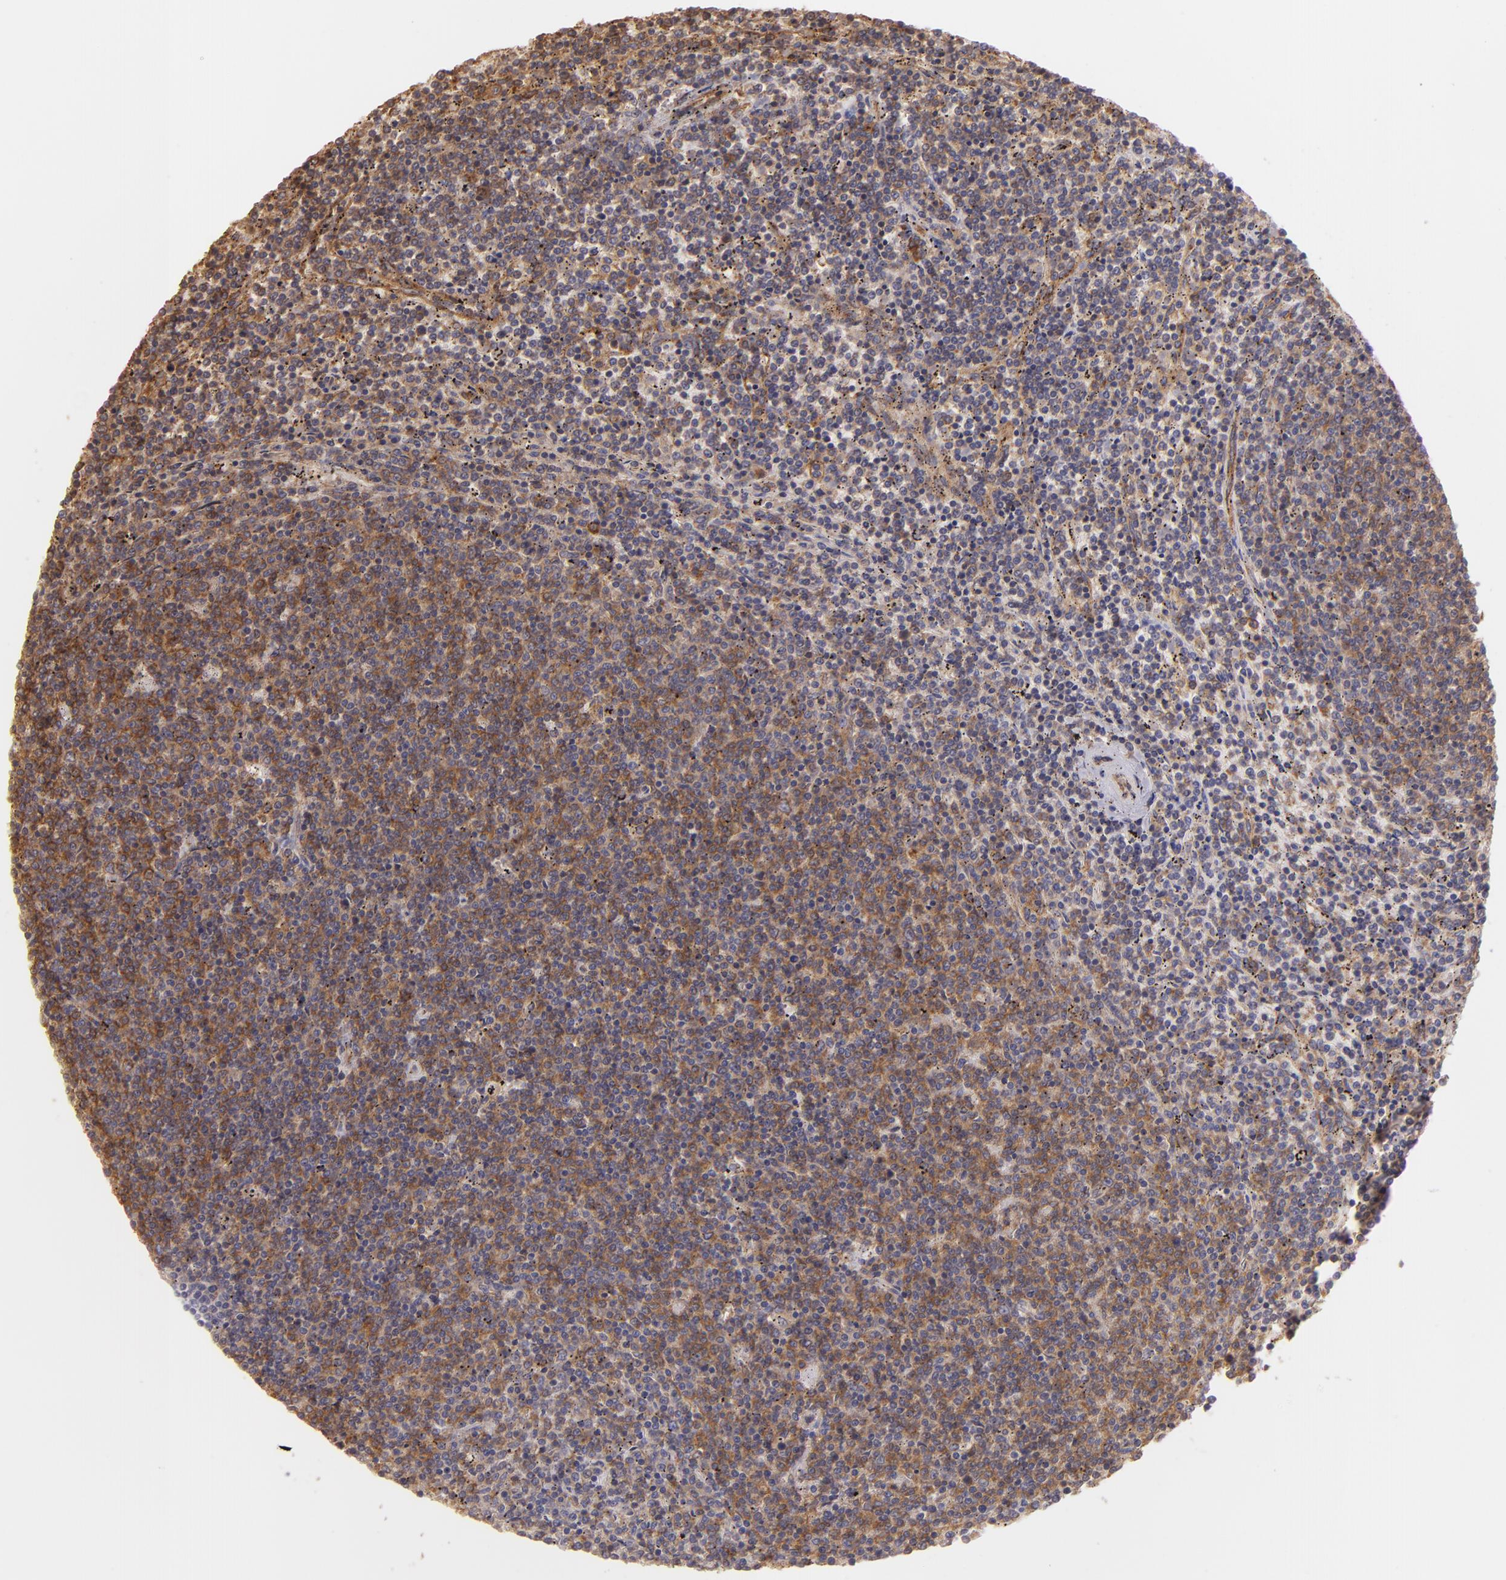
{"staining": {"intensity": "strong", "quantity": ">75%", "location": "cytoplasmic/membranous"}, "tissue": "lymphoma", "cell_type": "Tumor cells", "image_type": "cancer", "snomed": [{"axis": "morphology", "description": "Malignant lymphoma, non-Hodgkin's type, Low grade"}, {"axis": "topography", "description": "Spleen"}], "caption": "Immunohistochemical staining of lymphoma exhibits strong cytoplasmic/membranous protein expression in approximately >75% of tumor cells.", "gene": "ECE1", "patient": {"sex": "female", "age": 50}}